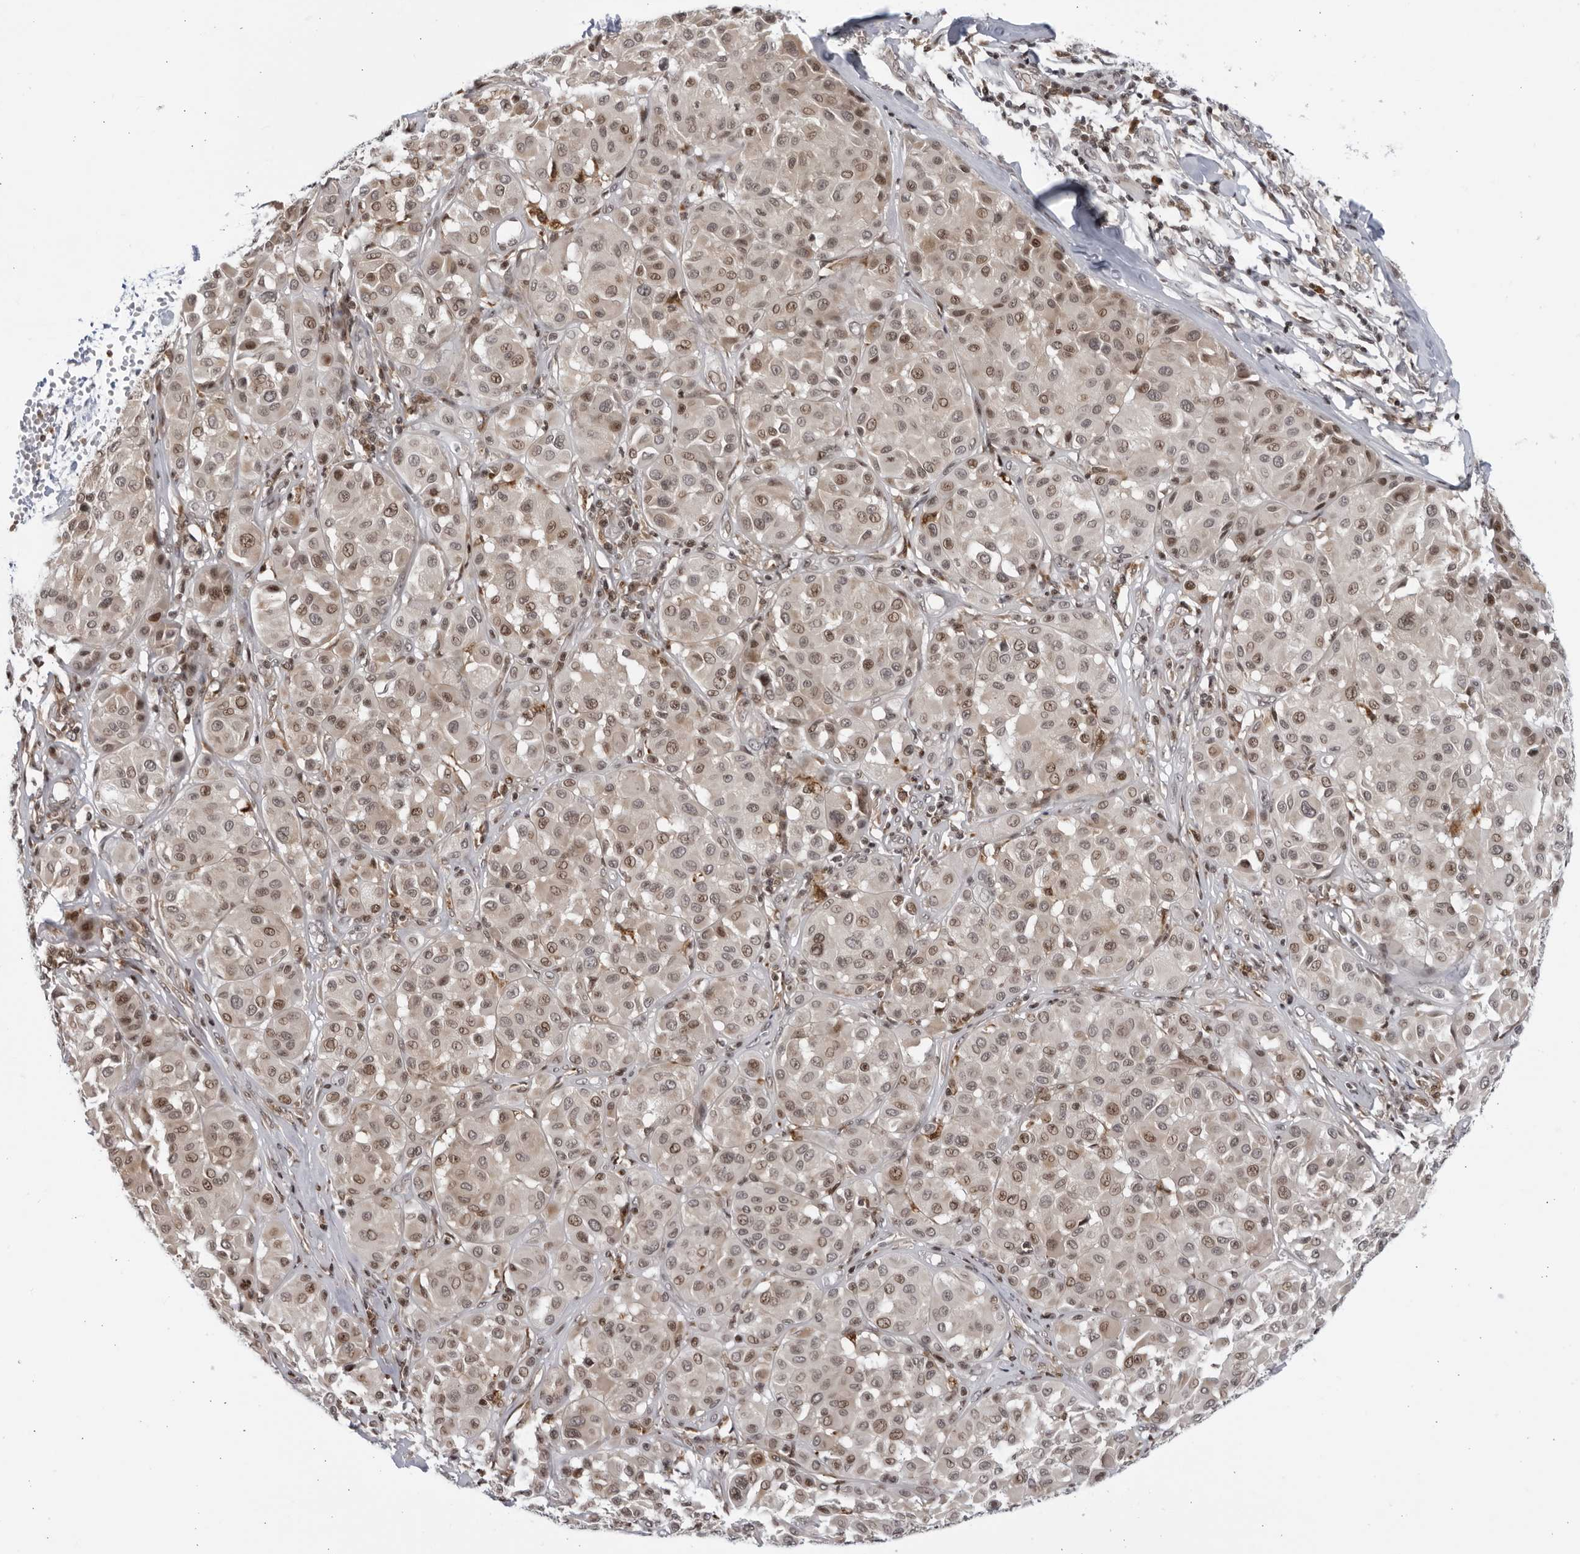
{"staining": {"intensity": "moderate", "quantity": "<25%", "location": "nuclear"}, "tissue": "melanoma", "cell_type": "Tumor cells", "image_type": "cancer", "snomed": [{"axis": "morphology", "description": "Malignant melanoma, Metastatic site"}, {"axis": "topography", "description": "Soft tissue"}], "caption": "High-magnification brightfield microscopy of melanoma stained with DAB (3,3'-diaminobenzidine) (brown) and counterstained with hematoxylin (blue). tumor cells exhibit moderate nuclear expression is appreciated in approximately<25% of cells. (DAB = brown stain, brightfield microscopy at high magnification).", "gene": "DTL", "patient": {"sex": "male", "age": 41}}